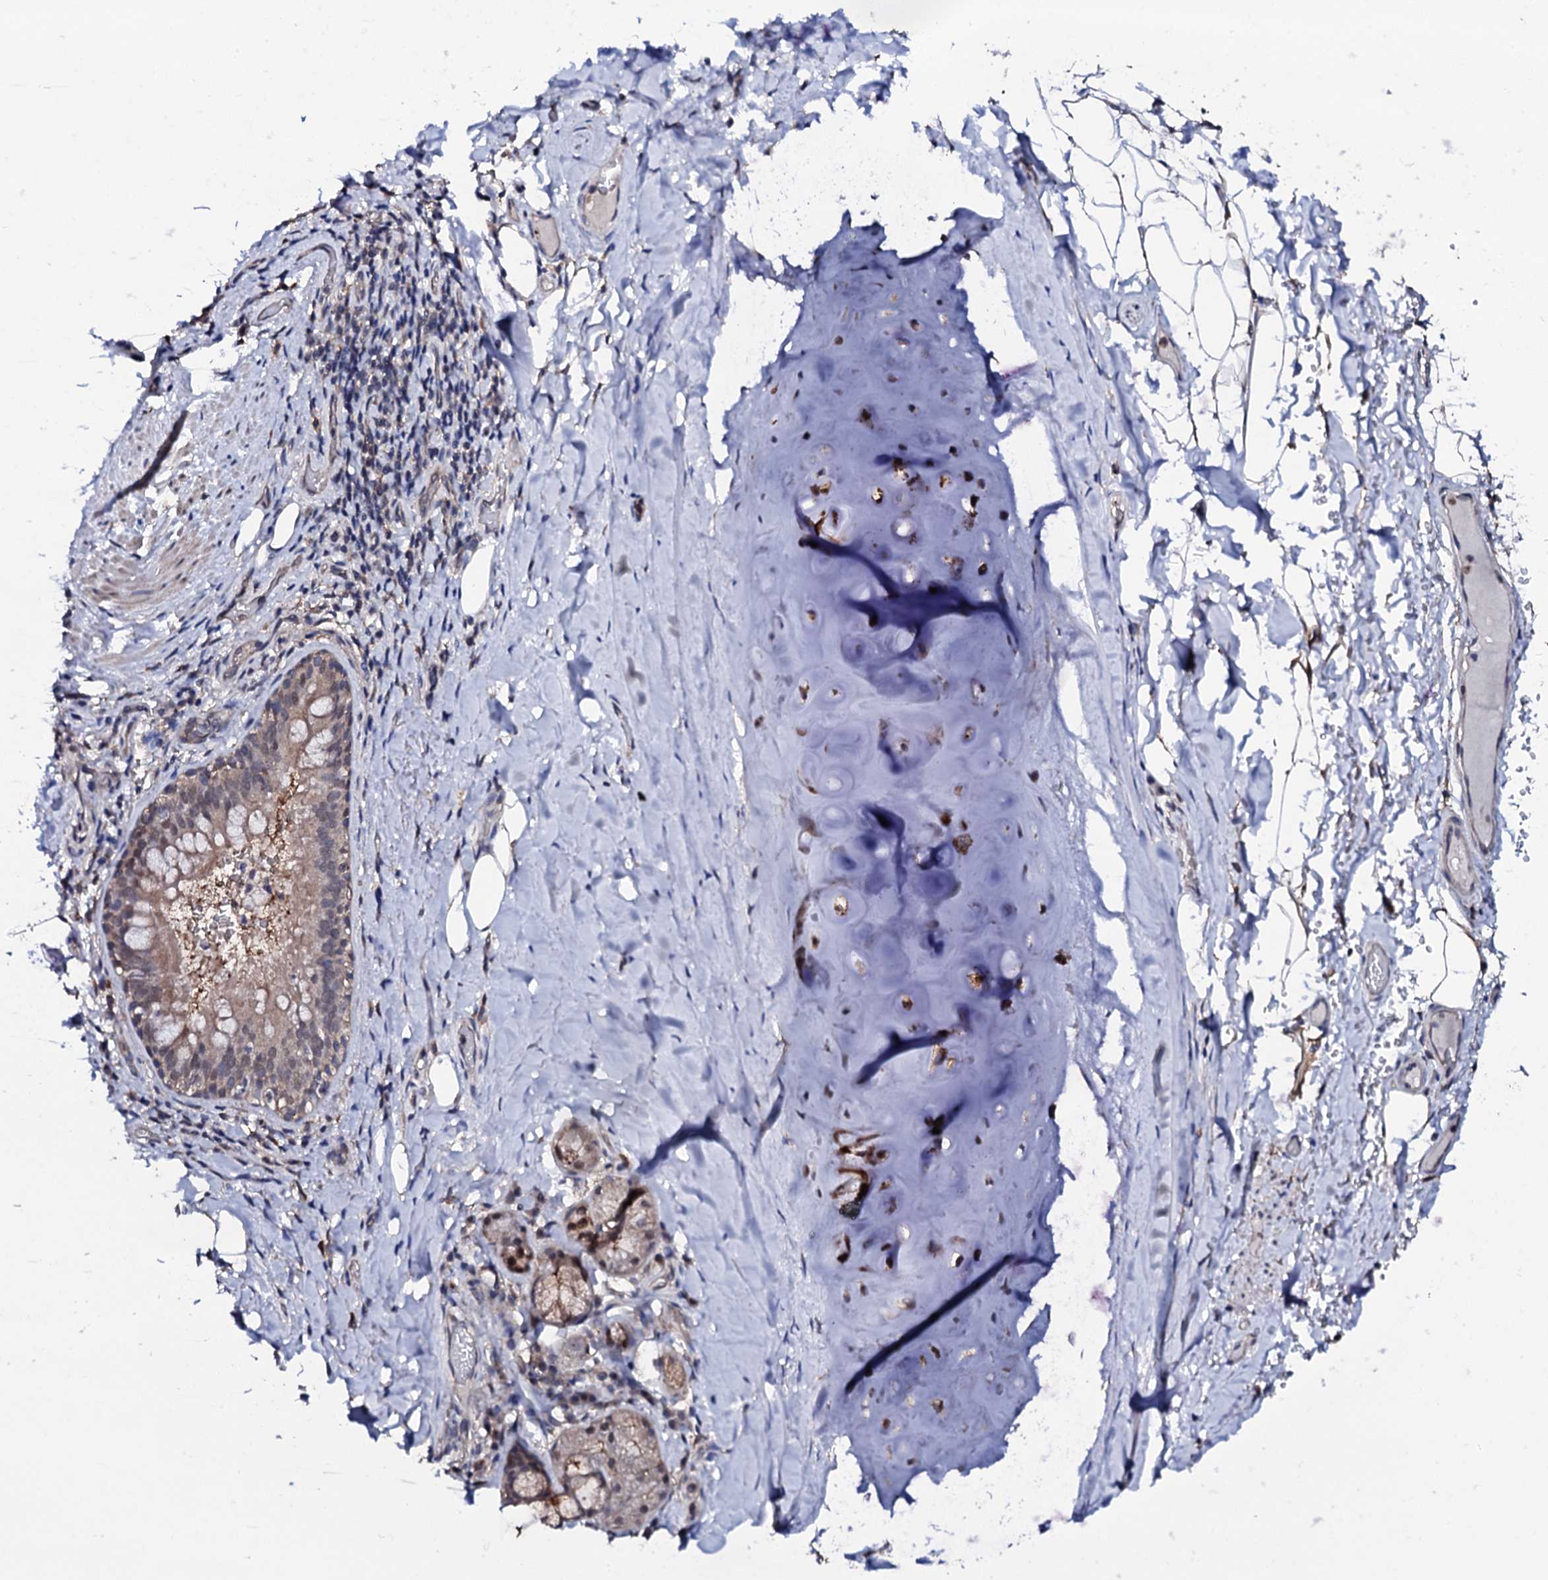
{"staining": {"intensity": "moderate", "quantity": "25%-75%", "location": "cytoplasmic/membranous,nuclear"}, "tissue": "adipose tissue", "cell_type": "Adipocytes", "image_type": "normal", "snomed": [{"axis": "morphology", "description": "Normal tissue, NOS"}, {"axis": "topography", "description": "Lymph node"}, {"axis": "topography", "description": "Cartilage tissue"}, {"axis": "topography", "description": "Bronchus"}], "caption": "About 25%-75% of adipocytes in unremarkable human adipose tissue demonstrate moderate cytoplasmic/membranous,nuclear protein expression as visualized by brown immunohistochemical staining.", "gene": "EDC3", "patient": {"sex": "male", "age": 63}}